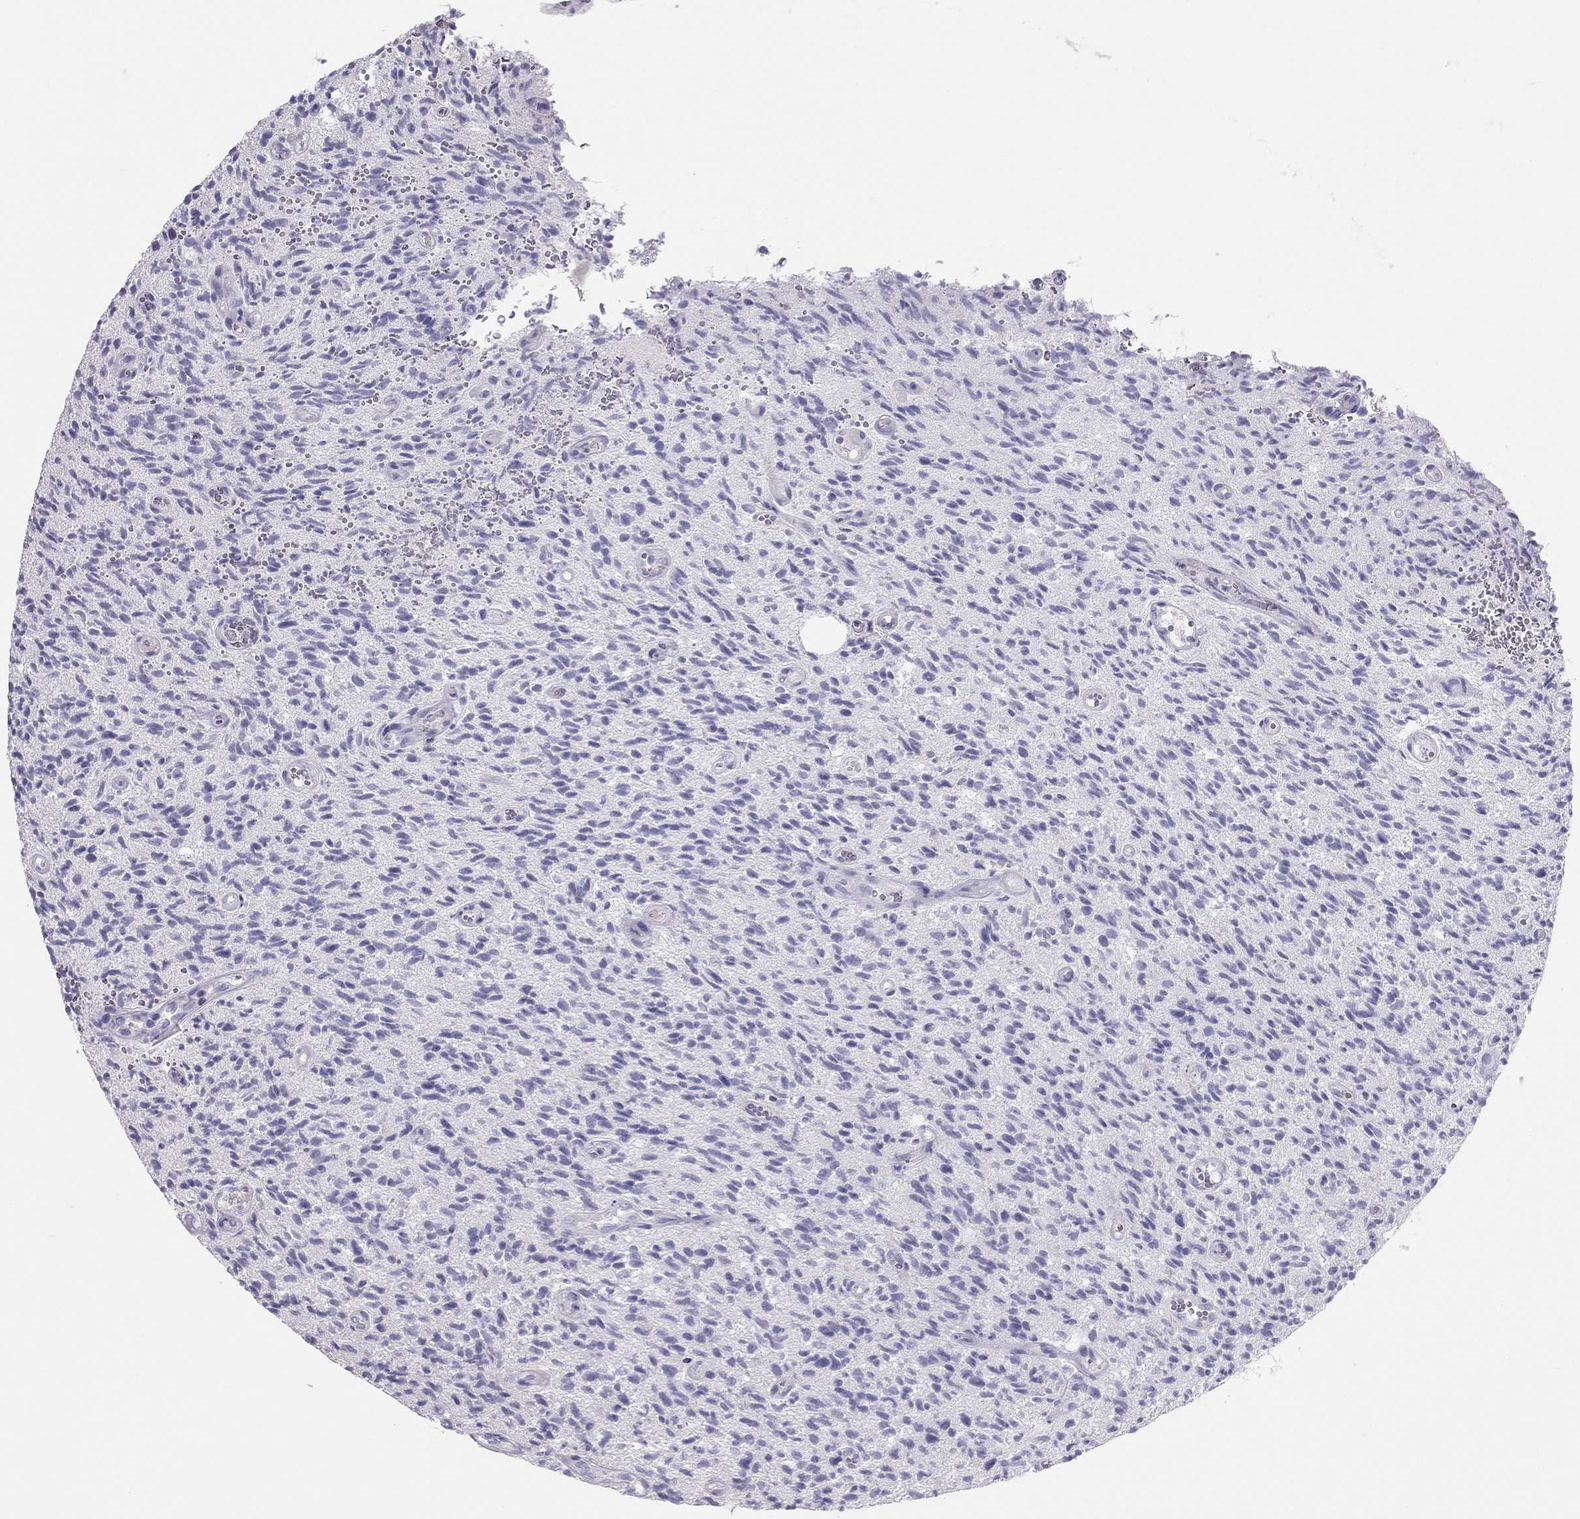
{"staining": {"intensity": "negative", "quantity": "none", "location": "none"}, "tissue": "glioma", "cell_type": "Tumor cells", "image_type": "cancer", "snomed": [{"axis": "morphology", "description": "Glioma, malignant, High grade"}, {"axis": "topography", "description": "Brain"}], "caption": "Tumor cells show no significant protein staining in glioma.", "gene": "SPATA12", "patient": {"sex": "male", "age": 64}}